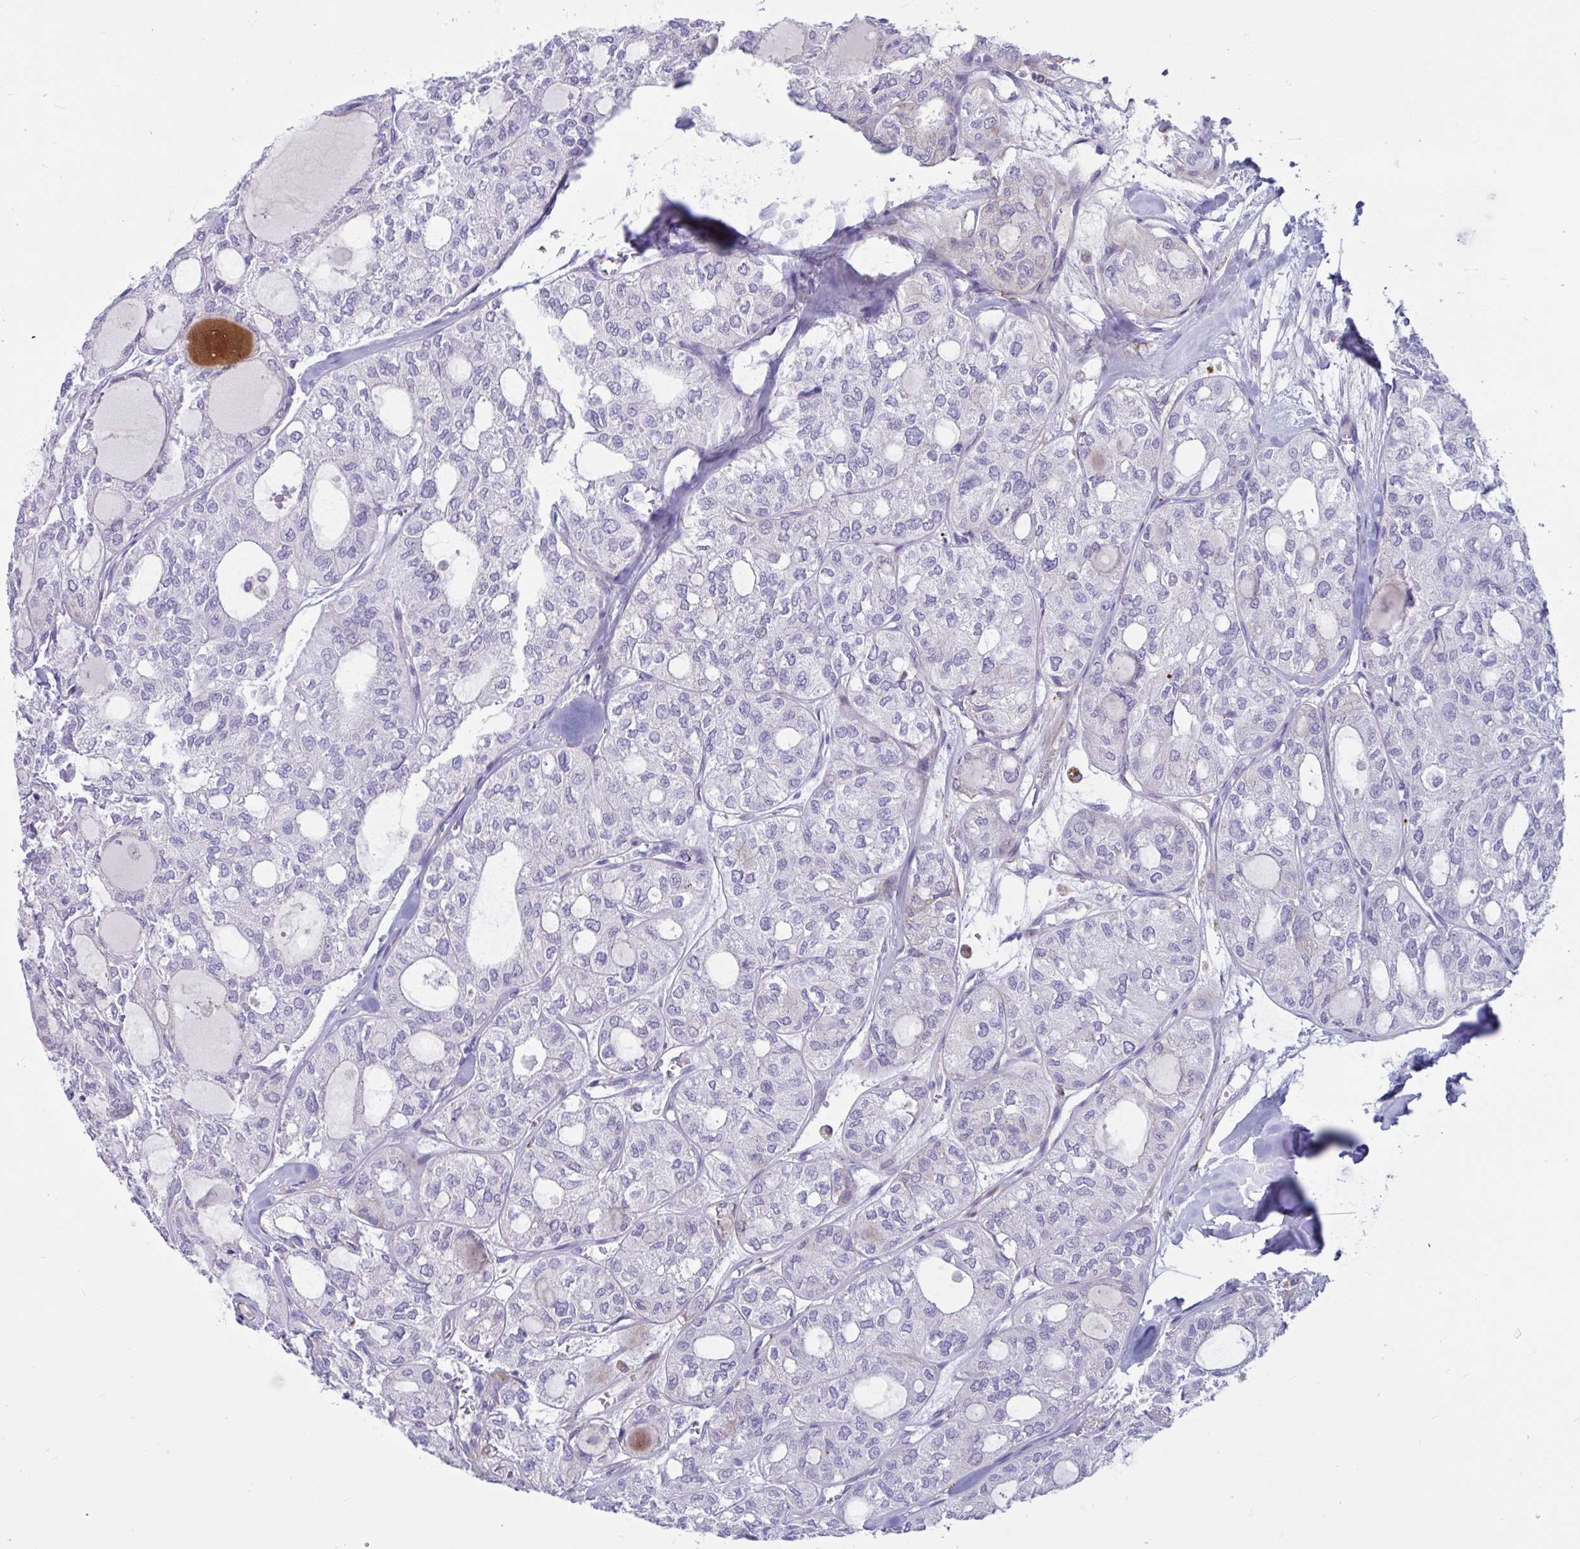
{"staining": {"intensity": "negative", "quantity": "none", "location": "none"}, "tissue": "thyroid cancer", "cell_type": "Tumor cells", "image_type": "cancer", "snomed": [{"axis": "morphology", "description": "Follicular adenoma carcinoma, NOS"}, {"axis": "topography", "description": "Thyroid gland"}], "caption": "A histopathology image of human follicular adenoma carcinoma (thyroid) is negative for staining in tumor cells. Brightfield microscopy of immunohistochemistry (IHC) stained with DAB (brown) and hematoxylin (blue), captured at high magnification.", "gene": "FAM219B", "patient": {"sex": "male", "age": 75}}